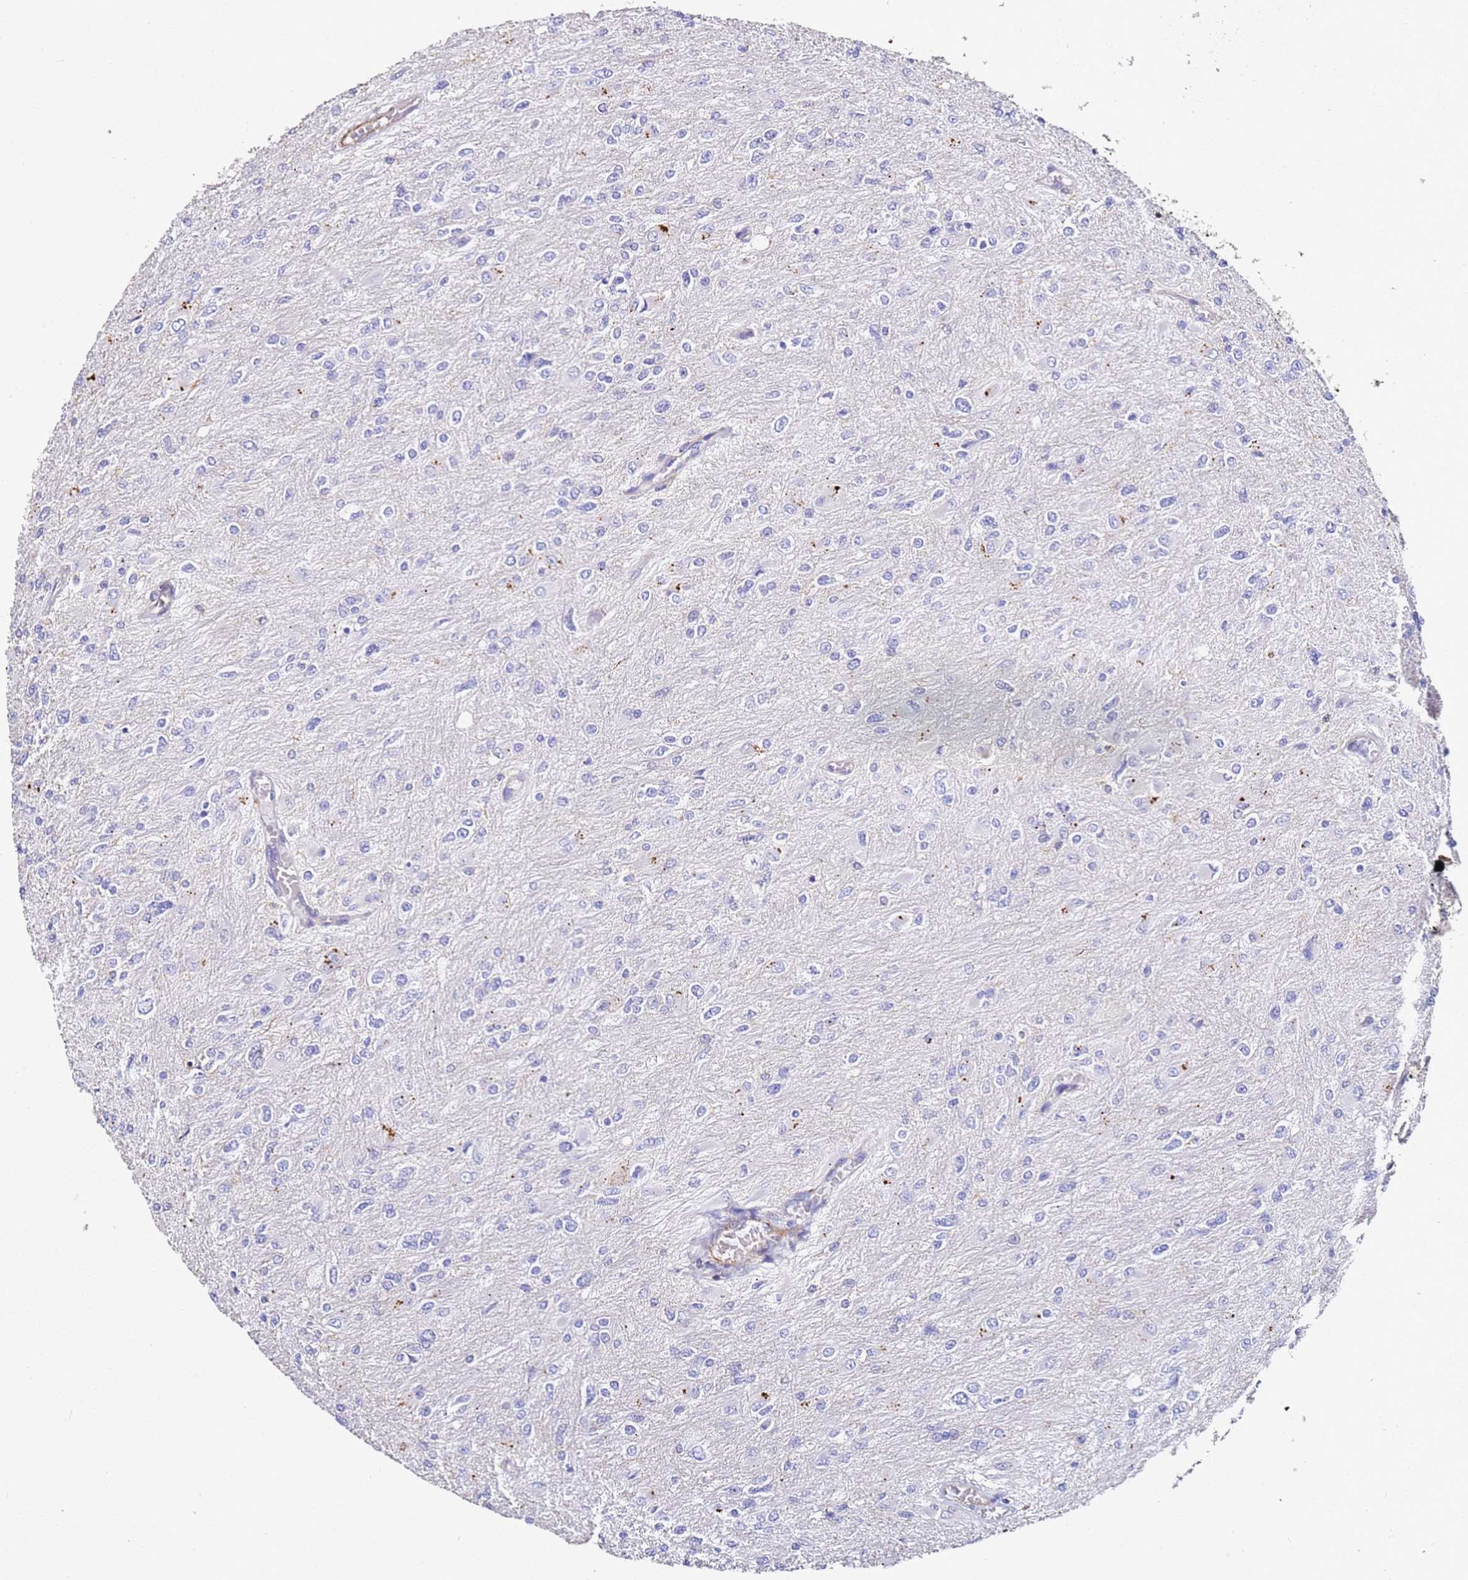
{"staining": {"intensity": "negative", "quantity": "none", "location": "none"}, "tissue": "glioma", "cell_type": "Tumor cells", "image_type": "cancer", "snomed": [{"axis": "morphology", "description": "Glioma, malignant, High grade"}, {"axis": "topography", "description": "Cerebral cortex"}], "caption": "Immunohistochemistry image of neoplastic tissue: malignant glioma (high-grade) stained with DAB (3,3'-diaminobenzidine) shows no significant protein positivity in tumor cells.", "gene": "ZNF671", "patient": {"sex": "female", "age": 36}}